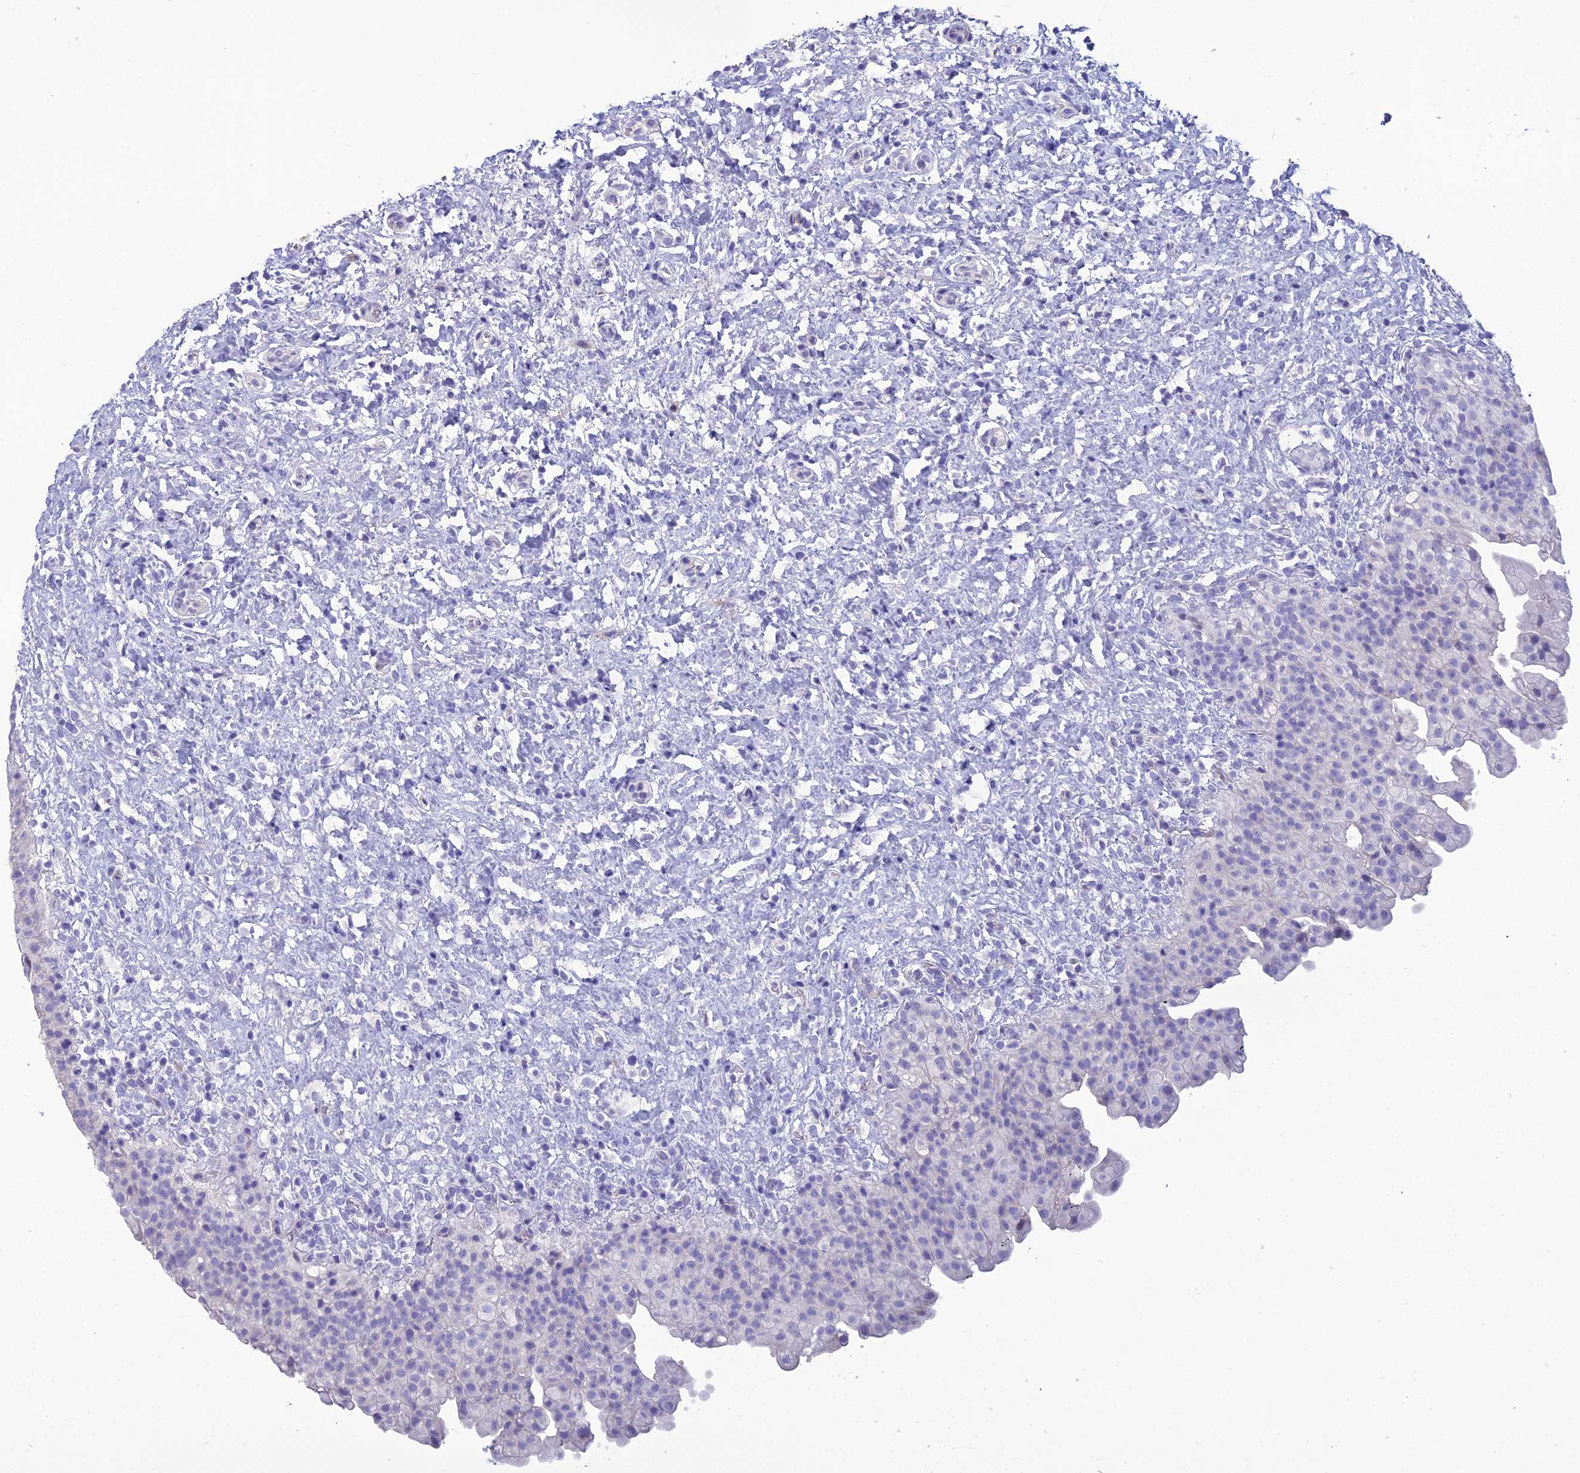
{"staining": {"intensity": "negative", "quantity": "none", "location": "none"}, "tissue": "urinary bladder", "cell_type": "Urothelial cells", "image_type": "normal", "snomed": [{"axis": "morphology", "description": "Normal tissue, NOS"}, {"axis": "topography", "description": "Urinary bladder"}], "caption": "The histopathology image exhibits no significant positivity in urothelial cells of urinary bladder.", "gene": "OR56B1", "patient": {"sex": "female", "age": 27}}